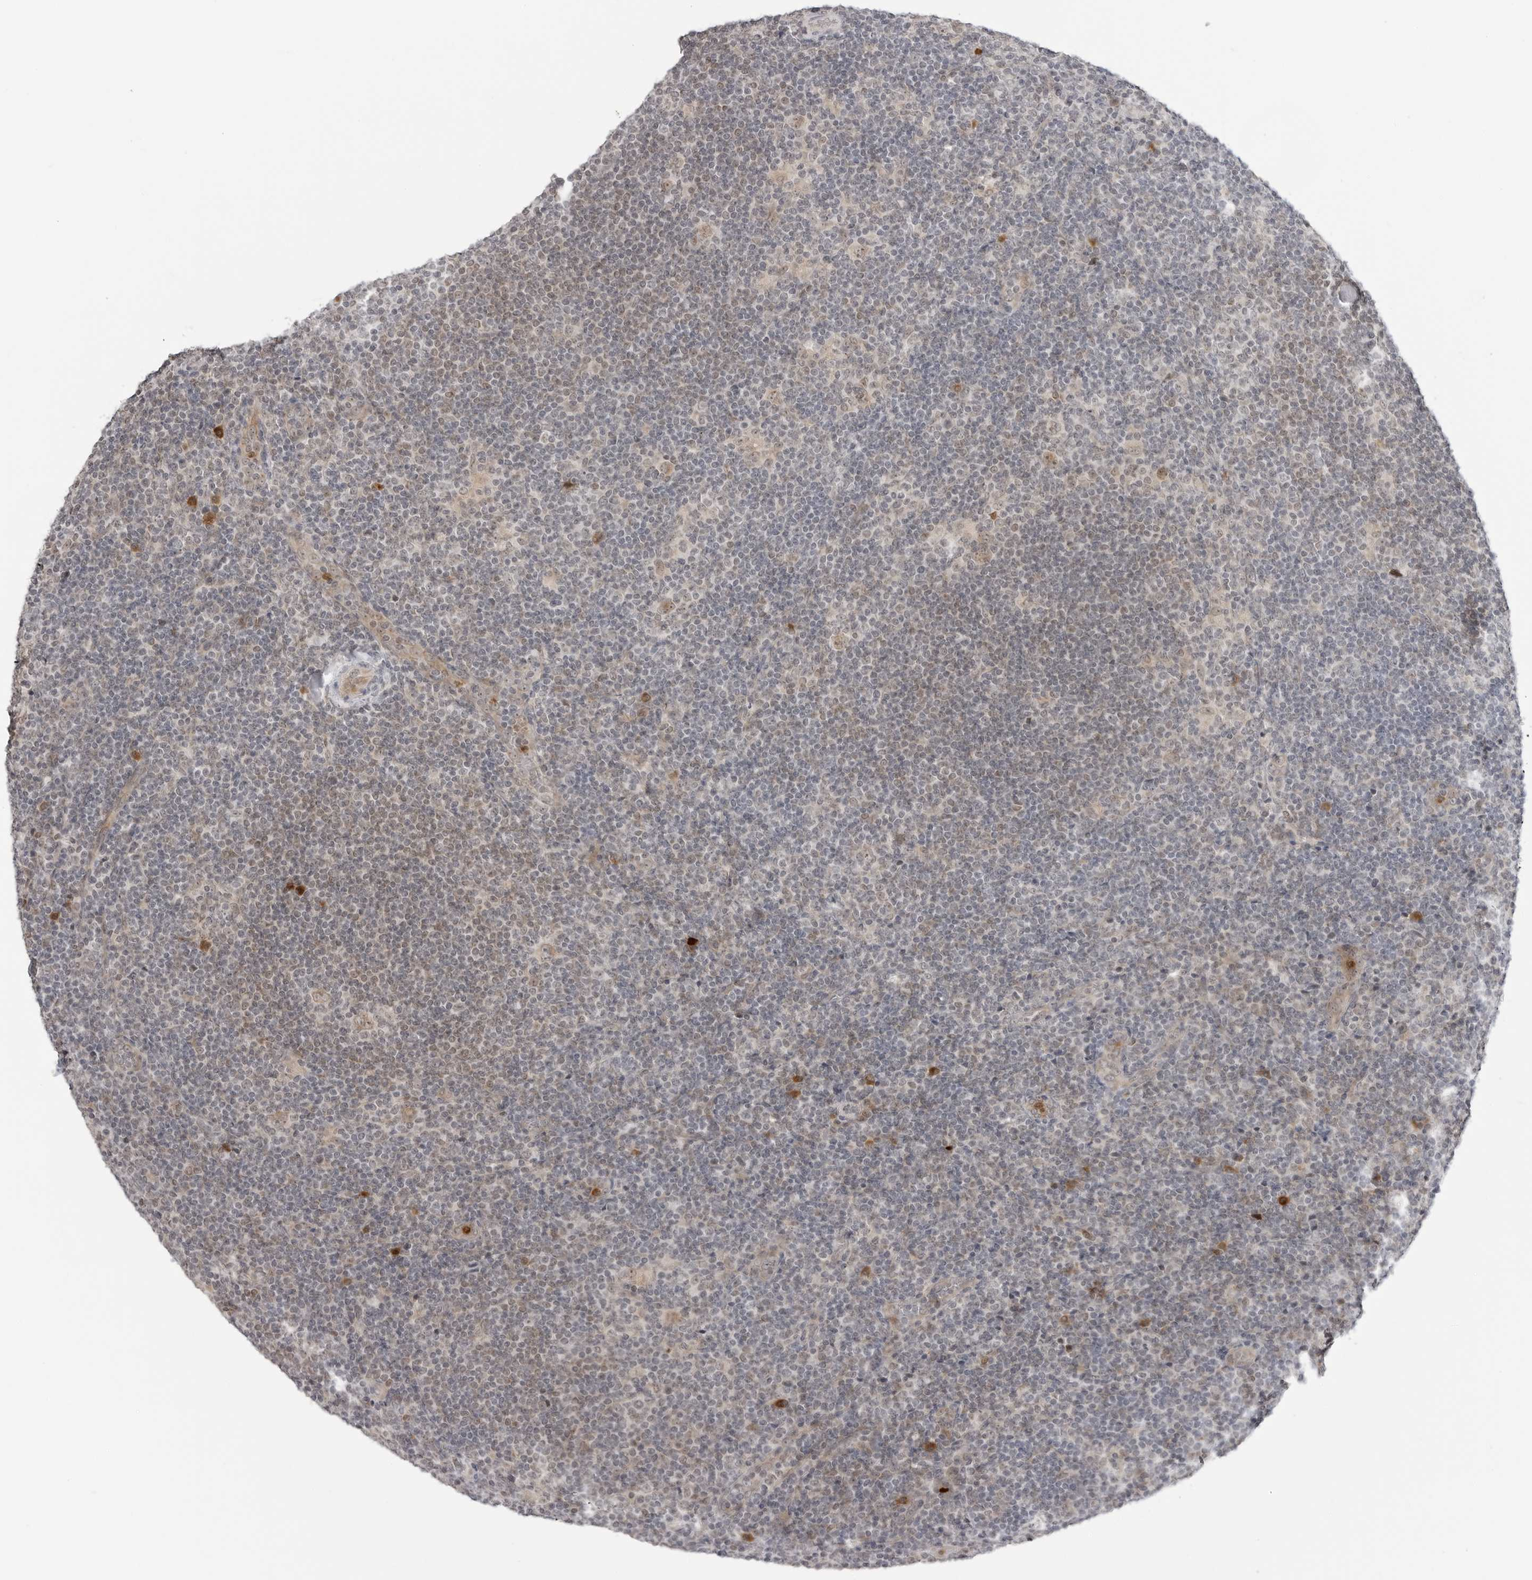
{"staining": {"intensity": "weak", "quantity": ">75%", "location": "cytoplasmic/membranous,nuclear"}, "tissue": "lymphoma", "cell_type": "Tumor cells", "image_type": "cancer", "snomed": [{"axis": "morphology", "description": "Hodgkin's disease, NOS"}, {"axis": "topography", "description": "Lymph node"}], "caption": "A high-resolution histopathology image shows immunohistochemistry staining of Hodgkin's disease, which shows weak cytoplasmic/membranous and nuclear expression in about >75% of tumor cells. Nuclei are stained in blue.", "gene": "SUGCT", "patient": {"sex": "female", "age": 57}}